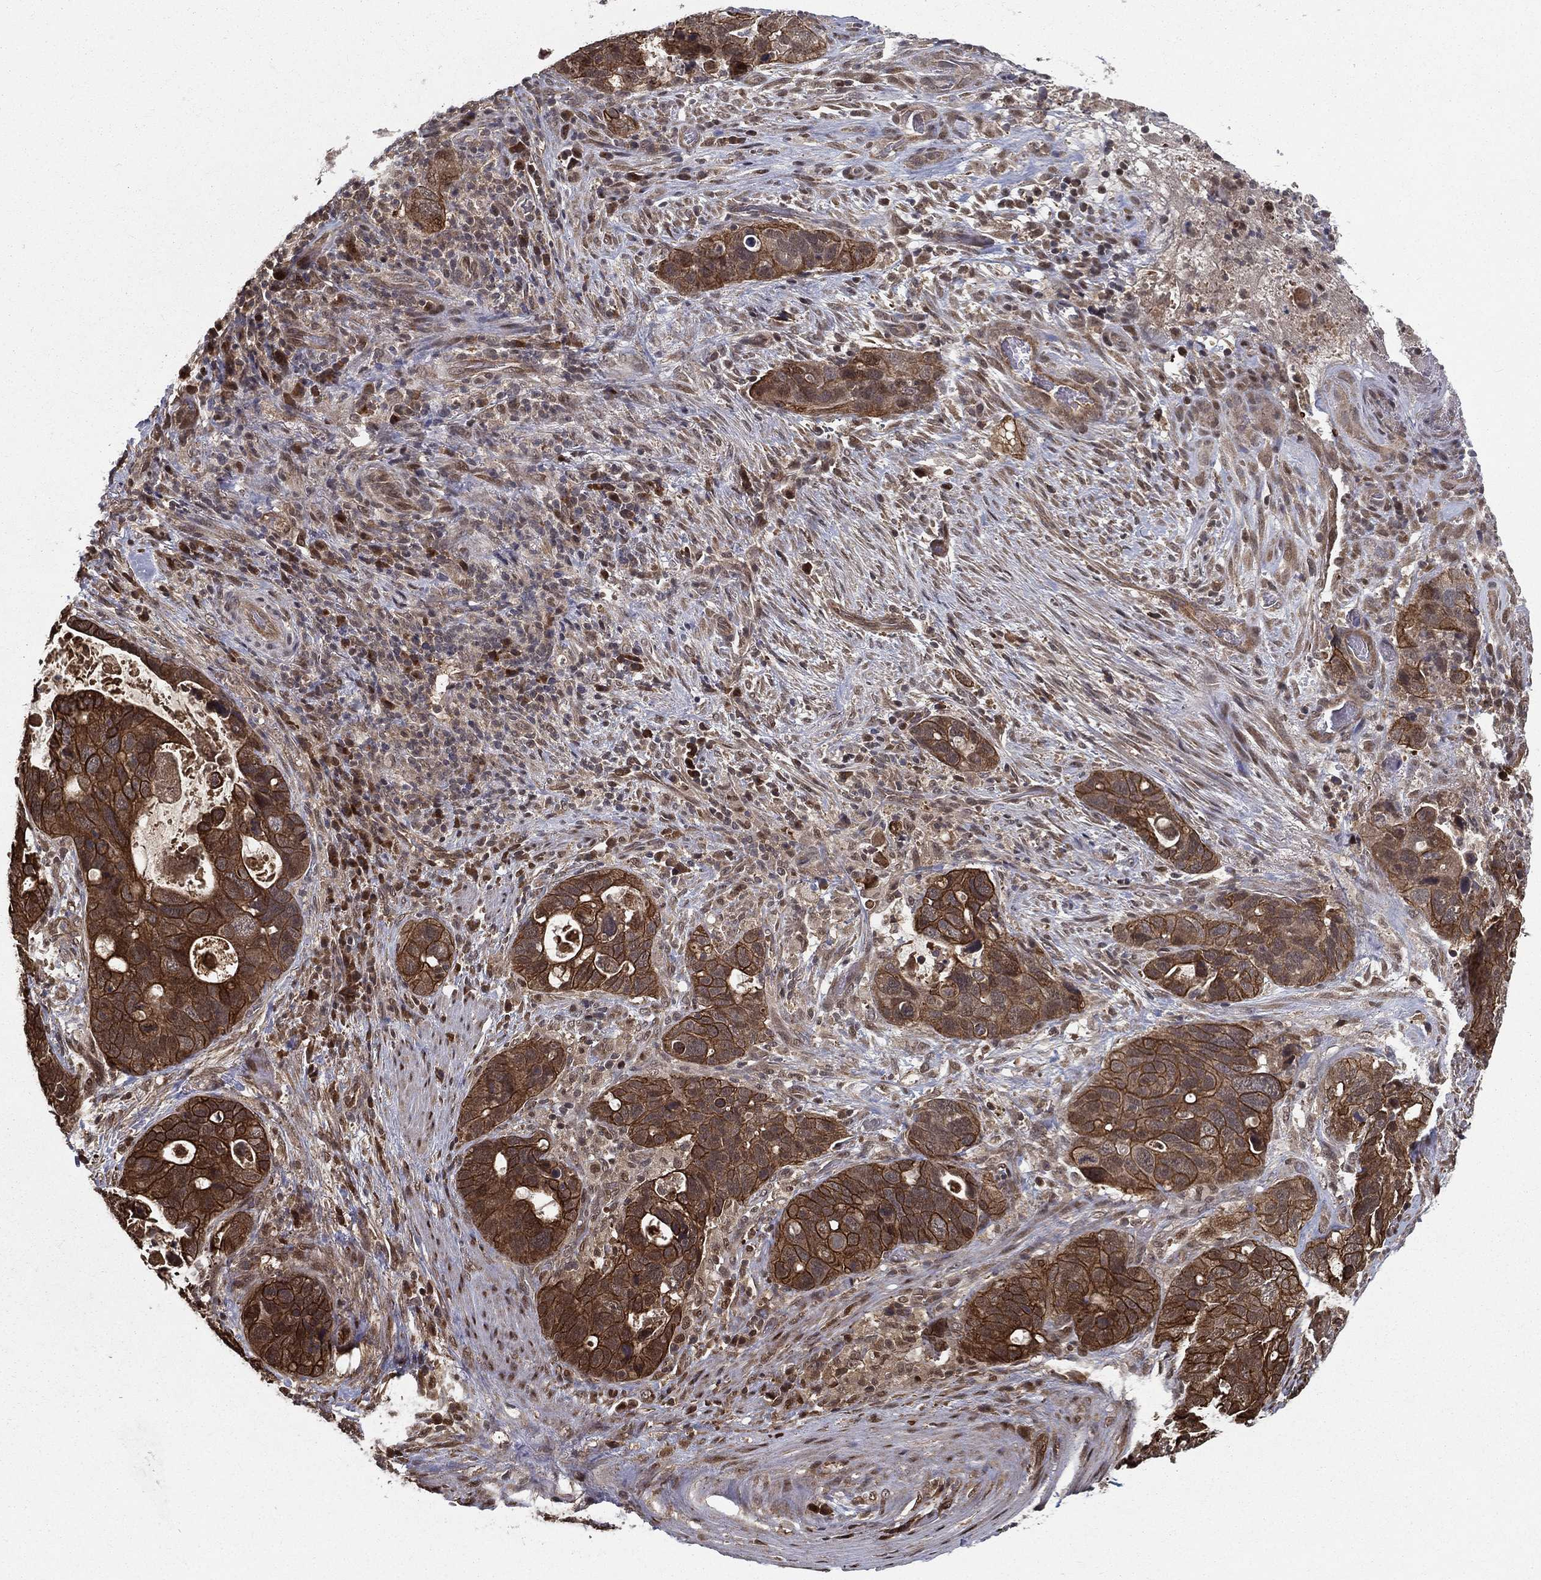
{"staining": {"intensity": "strong", "quantity": "25%-75%", "location": "cytoplasmic/membranous"}, "tissue": "stomach cancer", "cell_type": "Tumor cells", "image_type": "cancer", "snomed": [{"axis": "morphology", "description": "Adenocarcinoma, NOS"}, {"axis": "topography", "description": "Stomach"}], "caption": "Stomach cancer stained with DAB (3,3'-diaminobenzidine) IHC demonstrates high levels of strong cytoplasmic/membranous positivity in about 25%-75% of tumor cells.", "gene": "SLC6A6", "patient": {"sex": "male", "age": 54}}